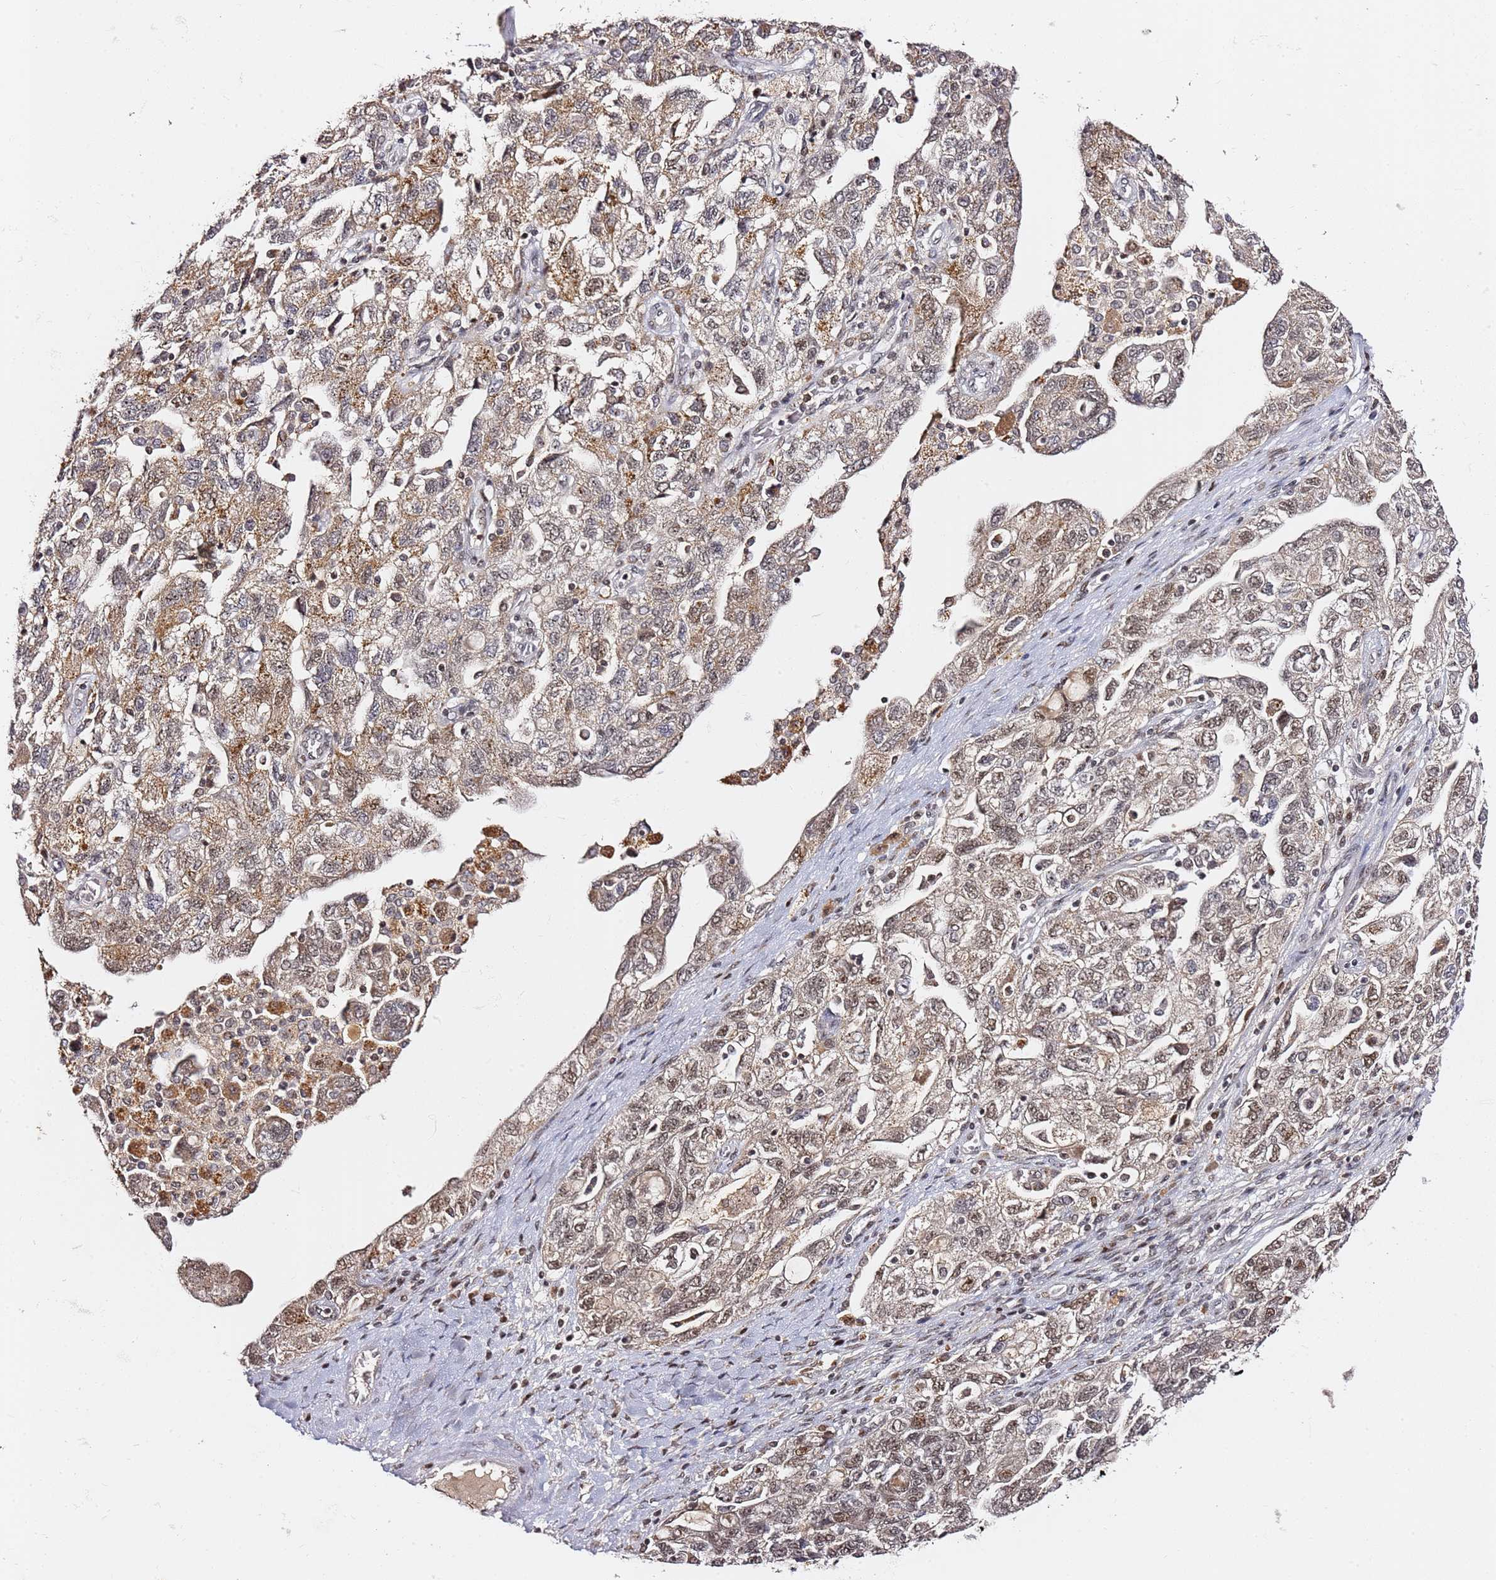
{"staining": {"intensity": "moderate", "quantity": ">75%", "location": "nuclear"}, "tissue": "ovarian cancer", "cell_type": "Tumor cells", "image_type": "cancer", "snomed": [{"axis": "morphology", "description": "Carcinoma, NOS"}, {"axis": "morphology", "description": "Cystadenocarcinoma, serous, NOS"}, {"axis": "topography", "description": "Ovary"}], "caption": "Moderate nuclear positivity is present in approximately >75% of tumor cells in ovarian cancer. (Brightfield microscopy of DAB IHC at high magnification).", "gene": "FCF1", "patient": {"sex": "female", "age": 69}}